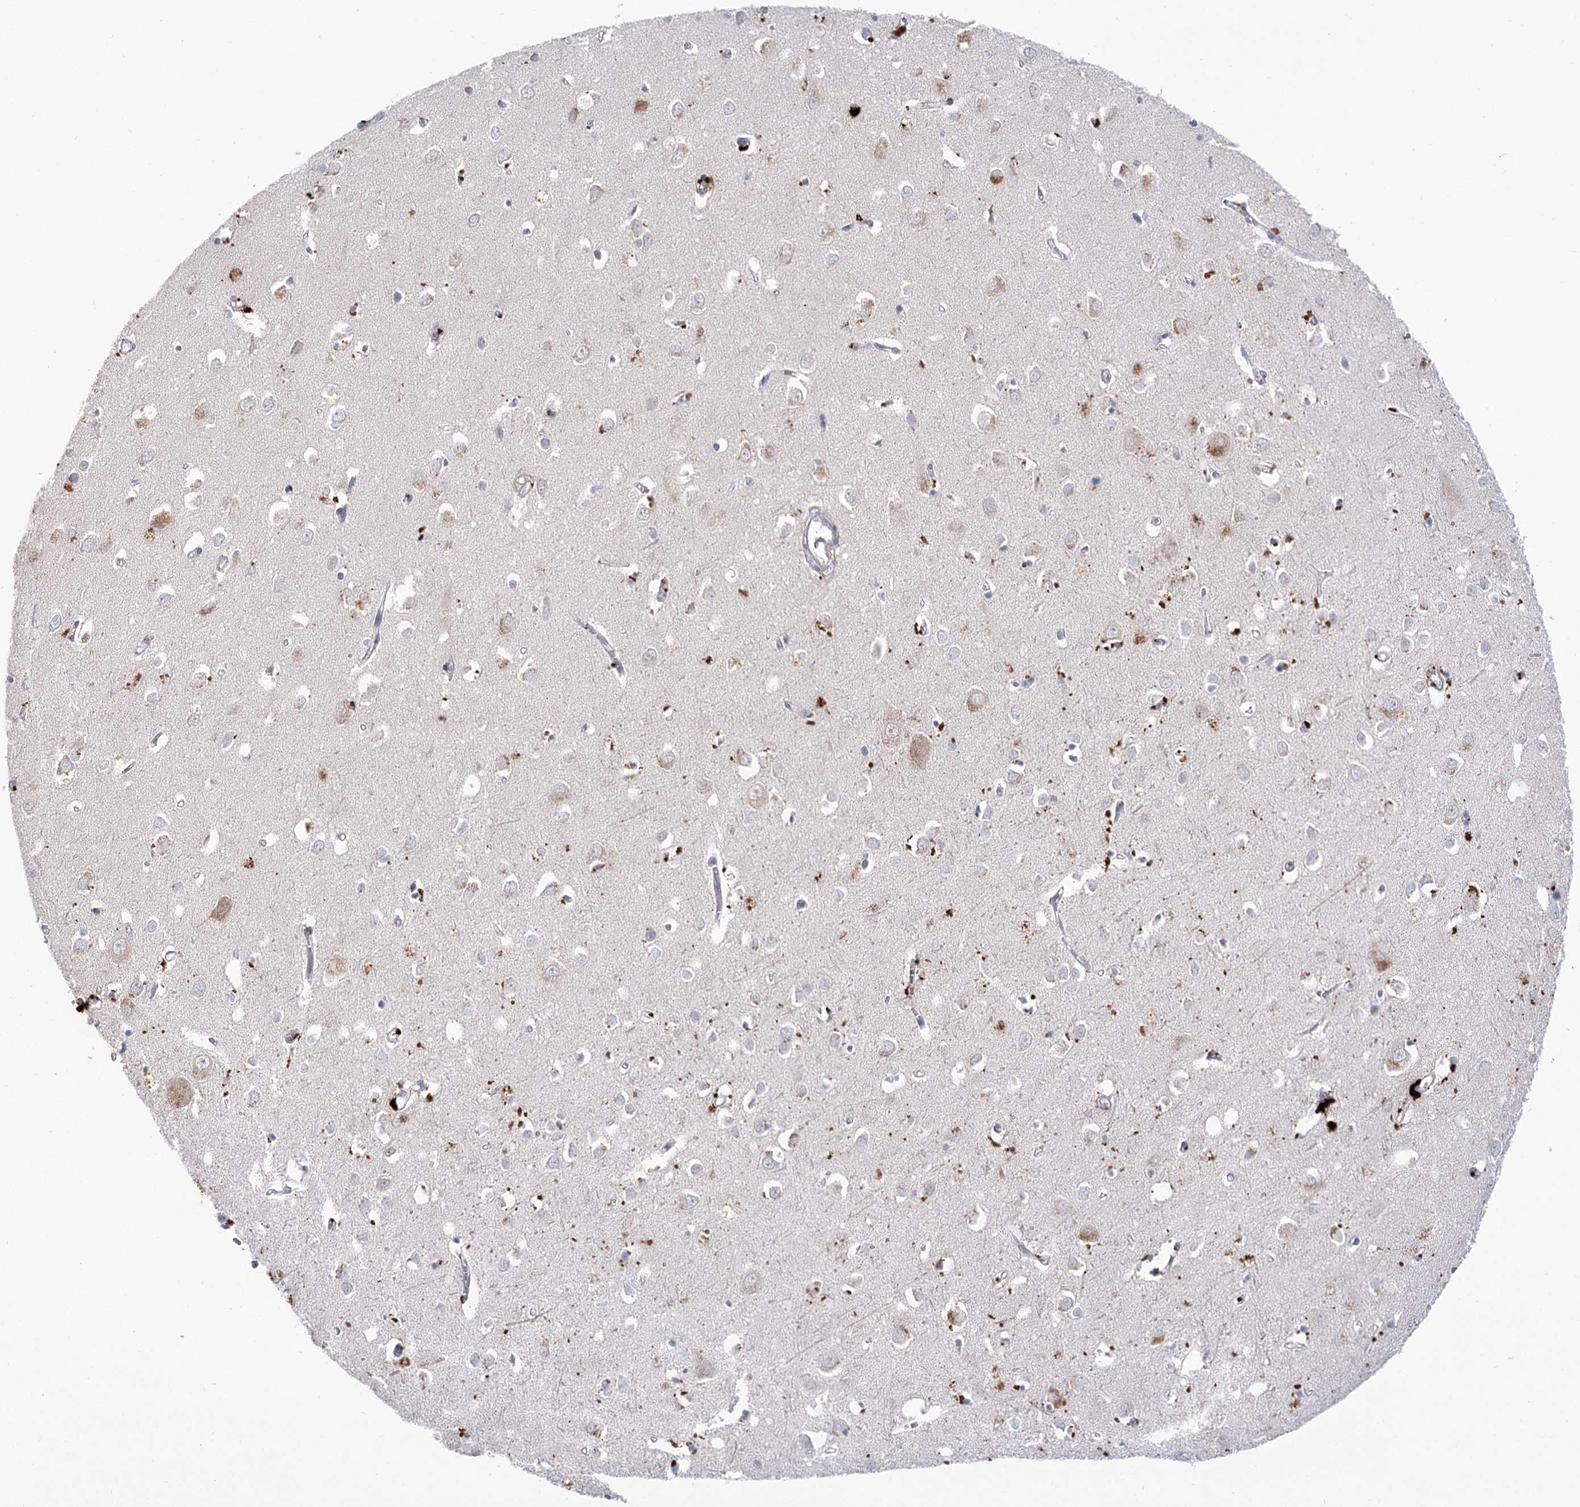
{"staining": {"intensity": "negative", "quantity": "none", "location": "none"}, "tissue": "cerebral cortex", "cell_type": "Endothelial cells", "image_type": "normal", "snomed": [{"axis": "morphology", "description": "Normal tissue, NOS"}, {"axis": "topography", "description": "Cerebral cortex"}], "caption": "Endothelial cells show no significant protein positivity in benign cerebral cortex. Brightfield microscopy of immunohistochemistry stained with DAB (brown) and hematoxylin (blue), captured at high magnification.", "gene": "GBF1", "patient": {"sex": "female", "age": 64}}